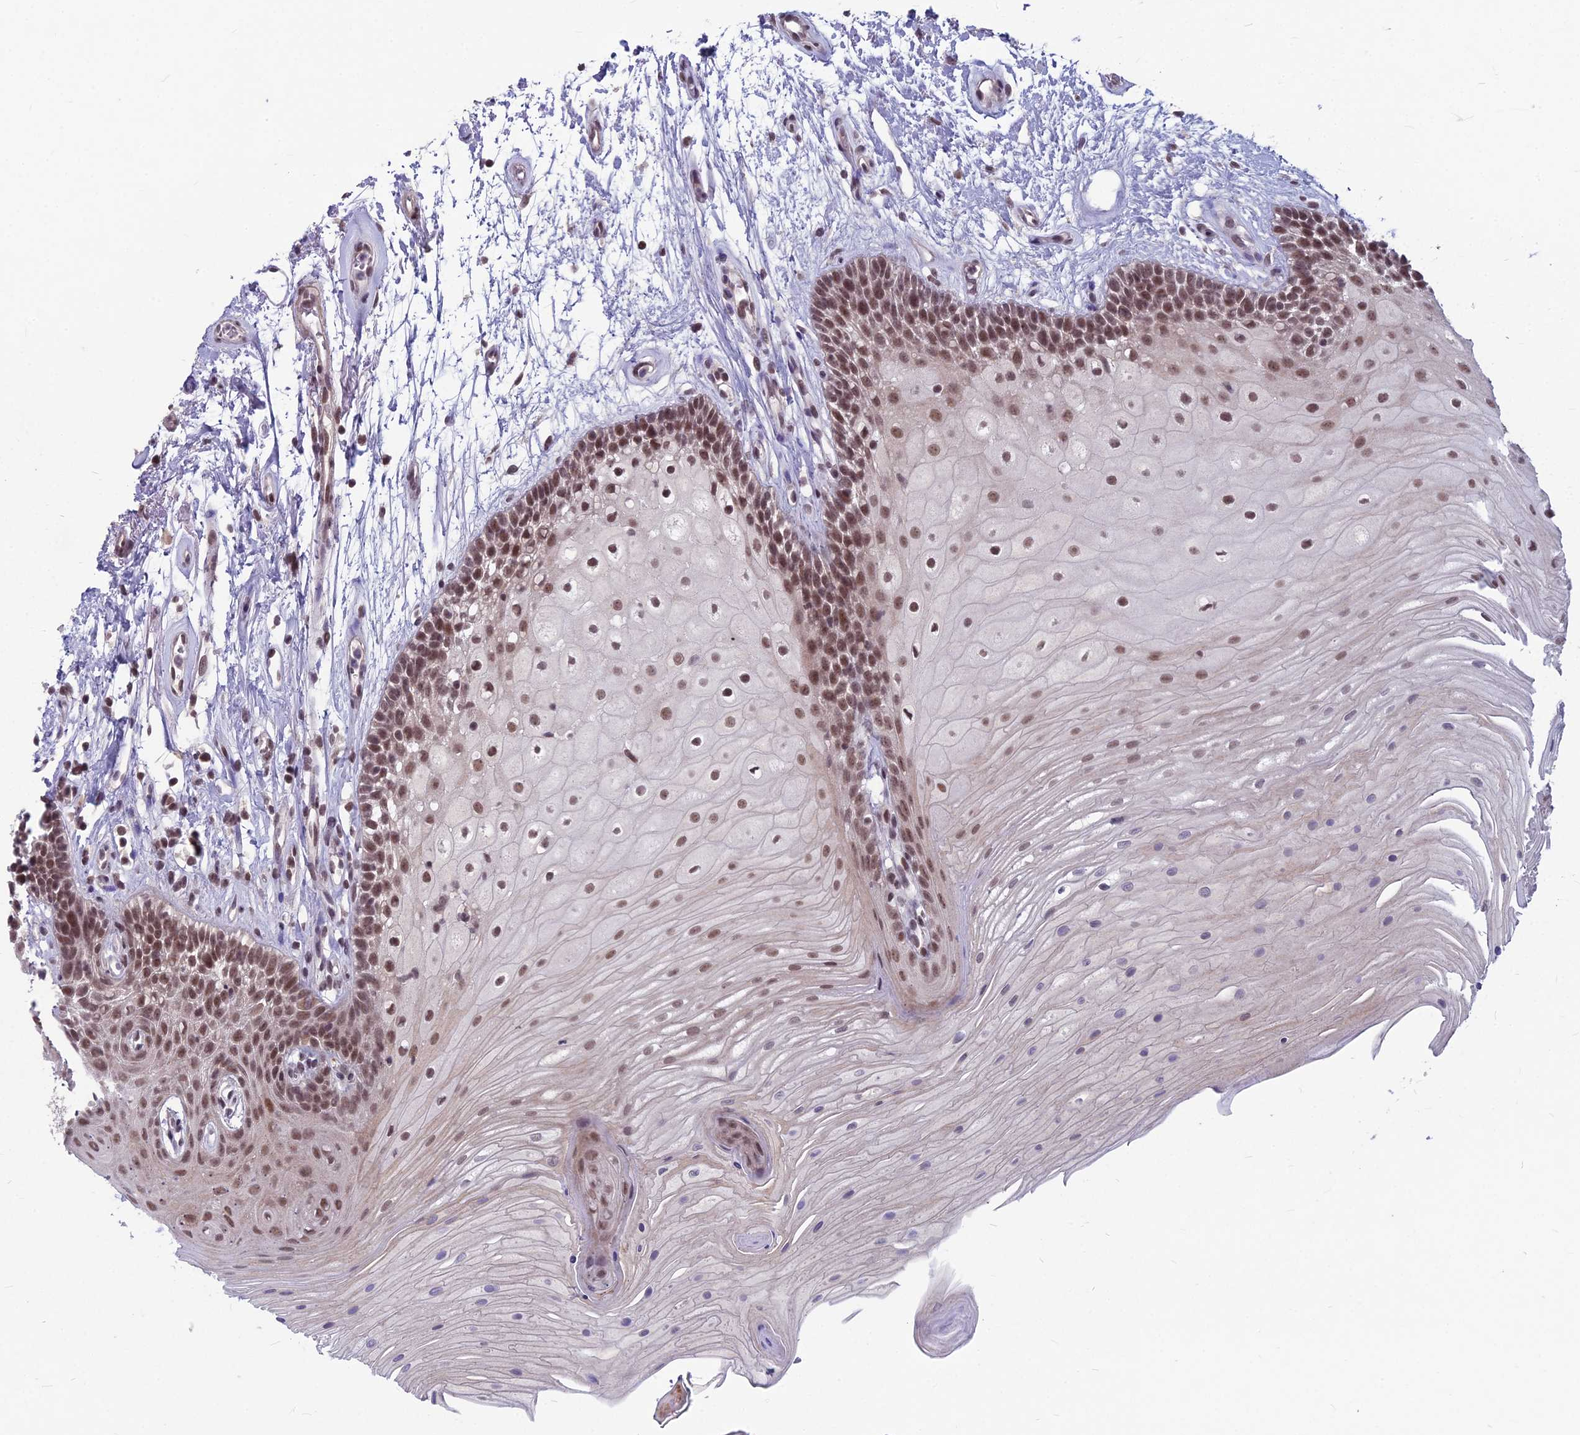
{"staining": {"intensity": "moderate", "quantity": ">75%", "location": "nuclear"}, "tissue": "oral mucosa", "cell_type": "Squamous epithelial cells", "image_type": "normal", "snomed": [{"axis": "morphology", "description": "Normal tissue, NOS"}, {"axis": "topography", "description": "Oral tissue"}], "caption": "IHC staining of benign oral mucosa, which reveals medium levels of moderate nuclear positivity in about >75% of squamous epithelial cells indicating moderate nuclear protein expression. The staining was performed using DAB (brown) for protein detection and nuclei were counterstained in hematoxylin (blue).", "gene": "KAT7", "patient": {"sex": "female", "age": 80}}